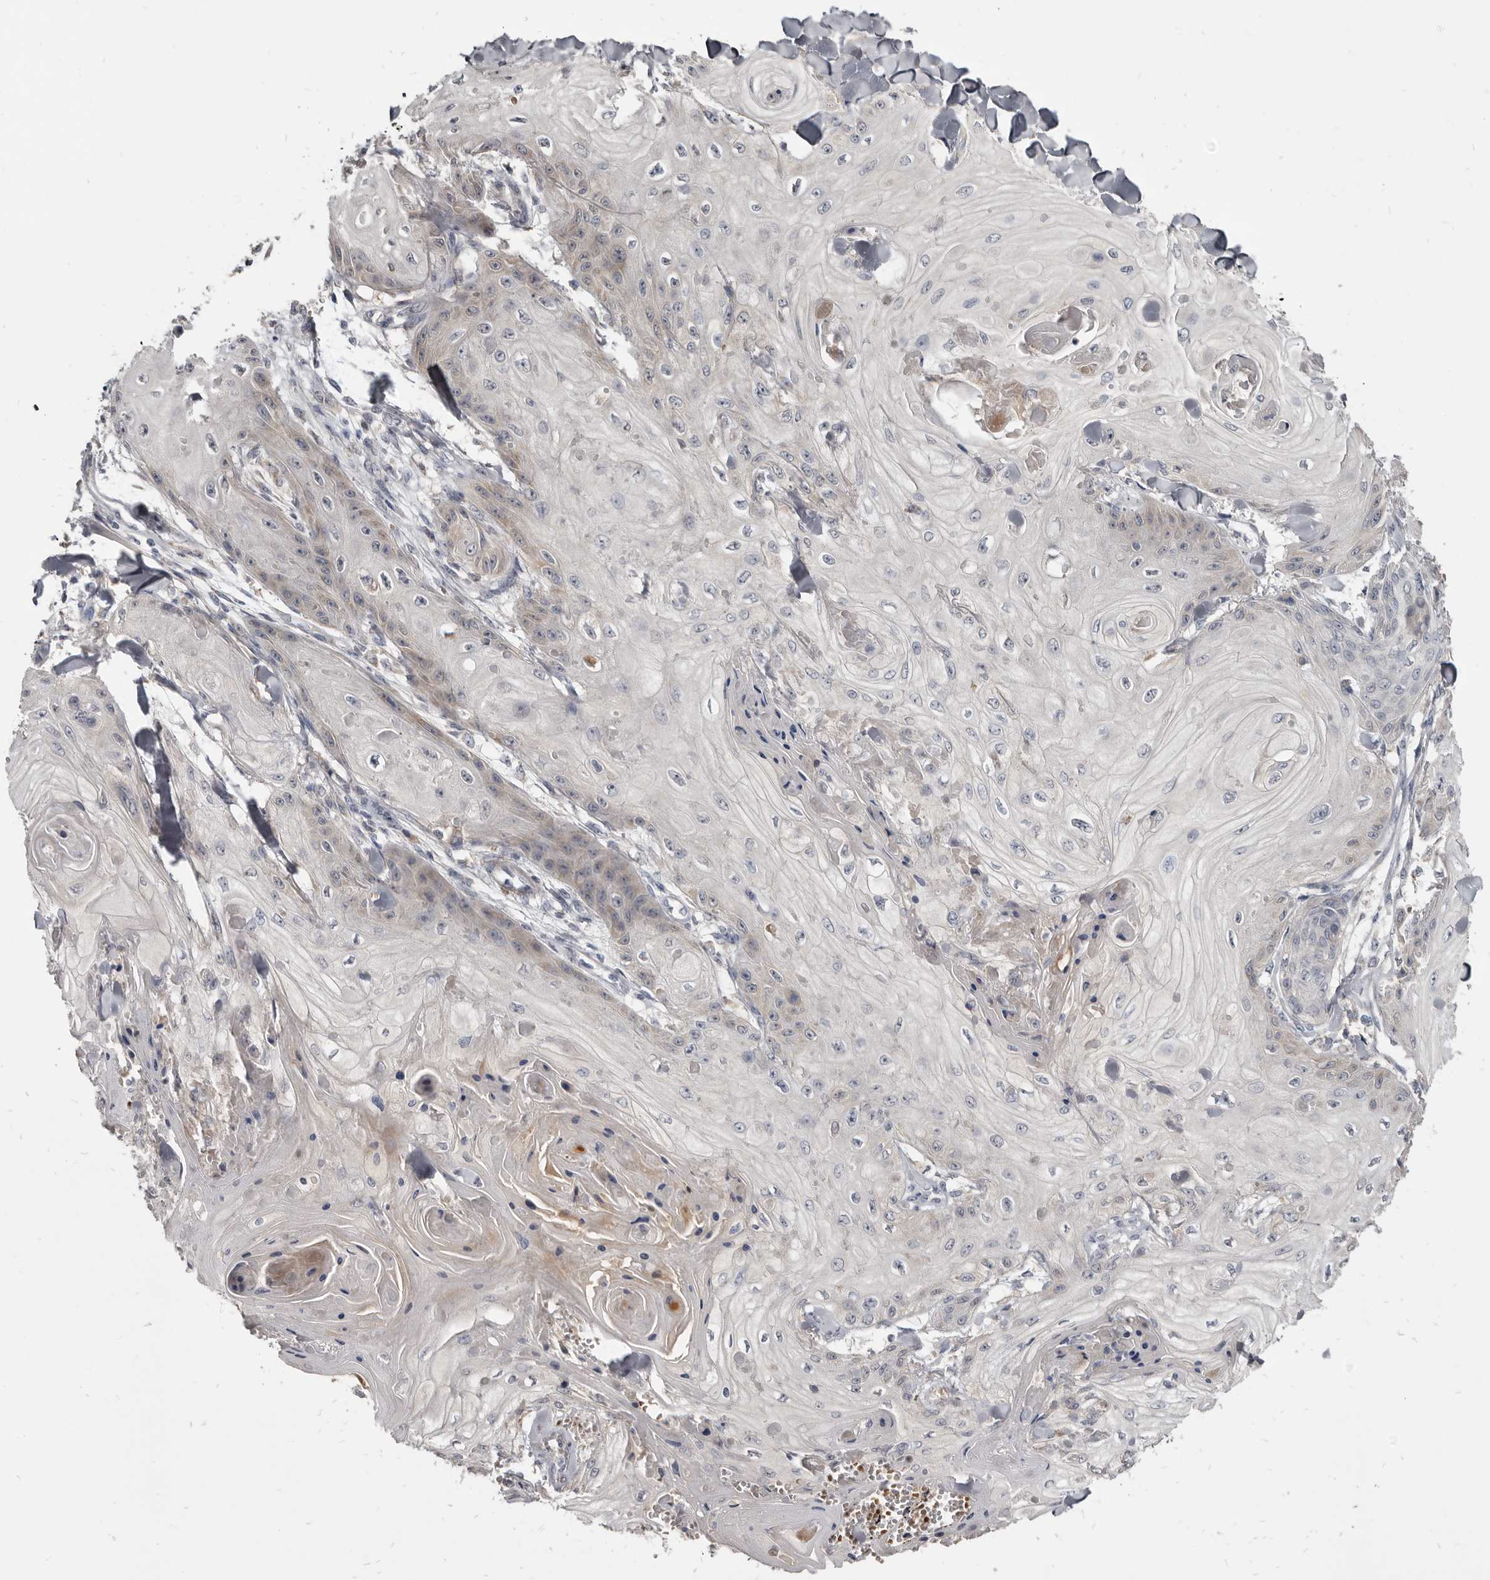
{"staining": {"intensity": "negative", "quantity": "none", "location": "none"}, "tissue": "skin cancer", "cell_type": "Tumor cells", "image_type": "cancer", "snomed": [{"axis": "morphology", "description": "Squamous cell carcinoma, NOS"}, {"axis": "topography", "description": "Skin"}], "caption": "Human skin squamous cell carcinoma stained for a protein using IHC displays no positivity in tumor cells.", "gene": "NENF", "patient": {"sex": "male", "age": 74}}